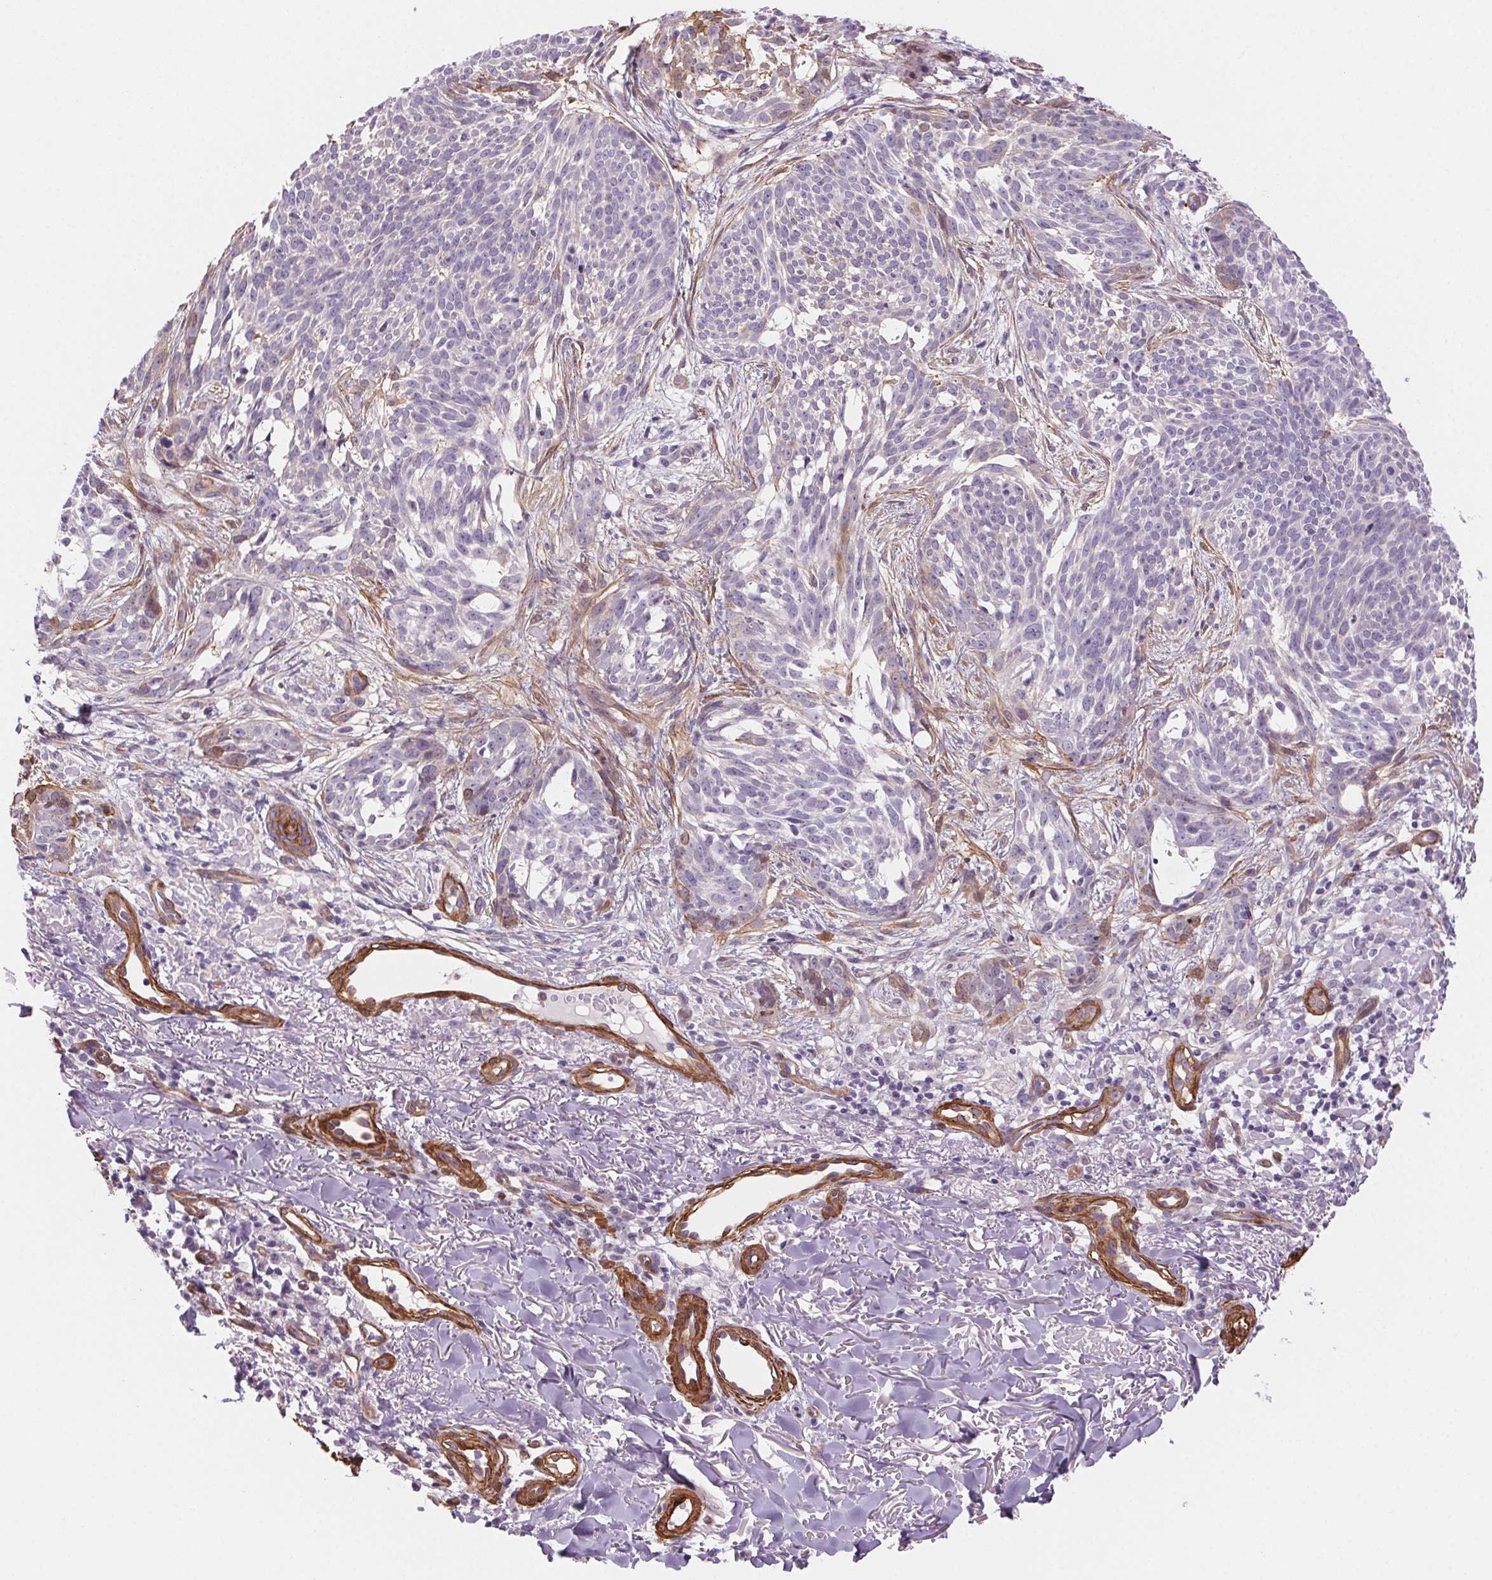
{"staining": {"intensity": "weak", "quantity": "<25%", "location": "cytoplasmic/membranous"}, "tissue": "skin cancer", "cell_type": "Tumor cells", "image_type": "cancer", "snomed": [{"axis": "morphology", "description": "Basal cell carcinoma"}, {"axis": "topography", "description": "Skin"}], "caption": "Tumor cells are negative for brown protein staining in skin basal cell carcinoma.", "gene": "GPX8", "patient": {"sex": "male", "age": 88}}